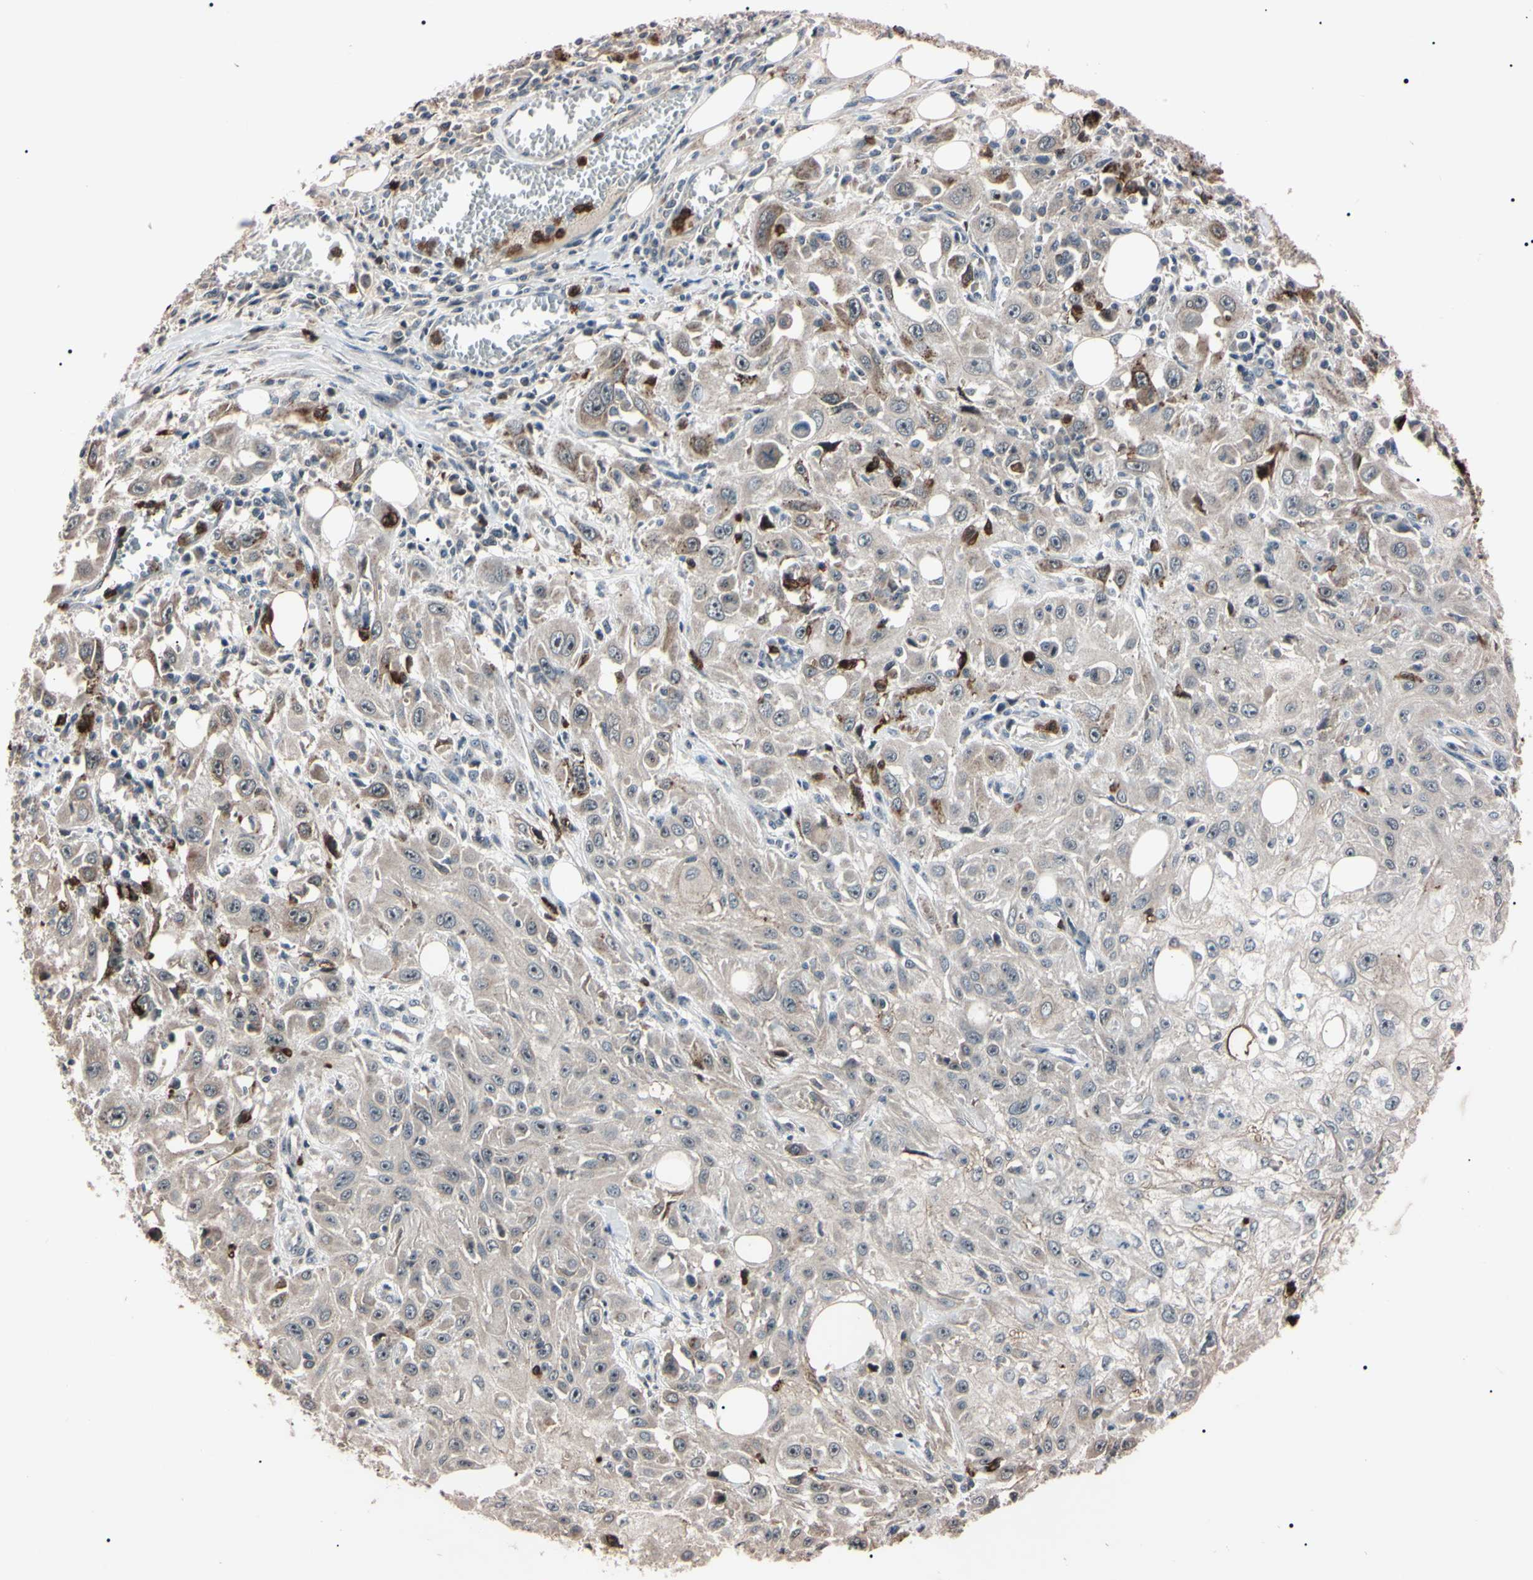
{"staining": {"intensity": "strong", "quantity": "<25%", "location": "cytoplasmic/membranous,nuclear"}, "tissue": "skin cancer", "cell_type": "Tumor cells", "image_type": "cancer", "snomed": [{"axis": "morphology", "description": "Squamous cell carcinoma, NOS"}, {"axis": "topography", "description": "Skin"}], "caption": "Skin cancer (squamous cell carcinoma) tissue demonstrates strong cytoplasmic/membranous and nuclear positivity in about <25% of tumor cells", "gene": "TRAF5", "patient": {"sex": "male", "age": 75}}